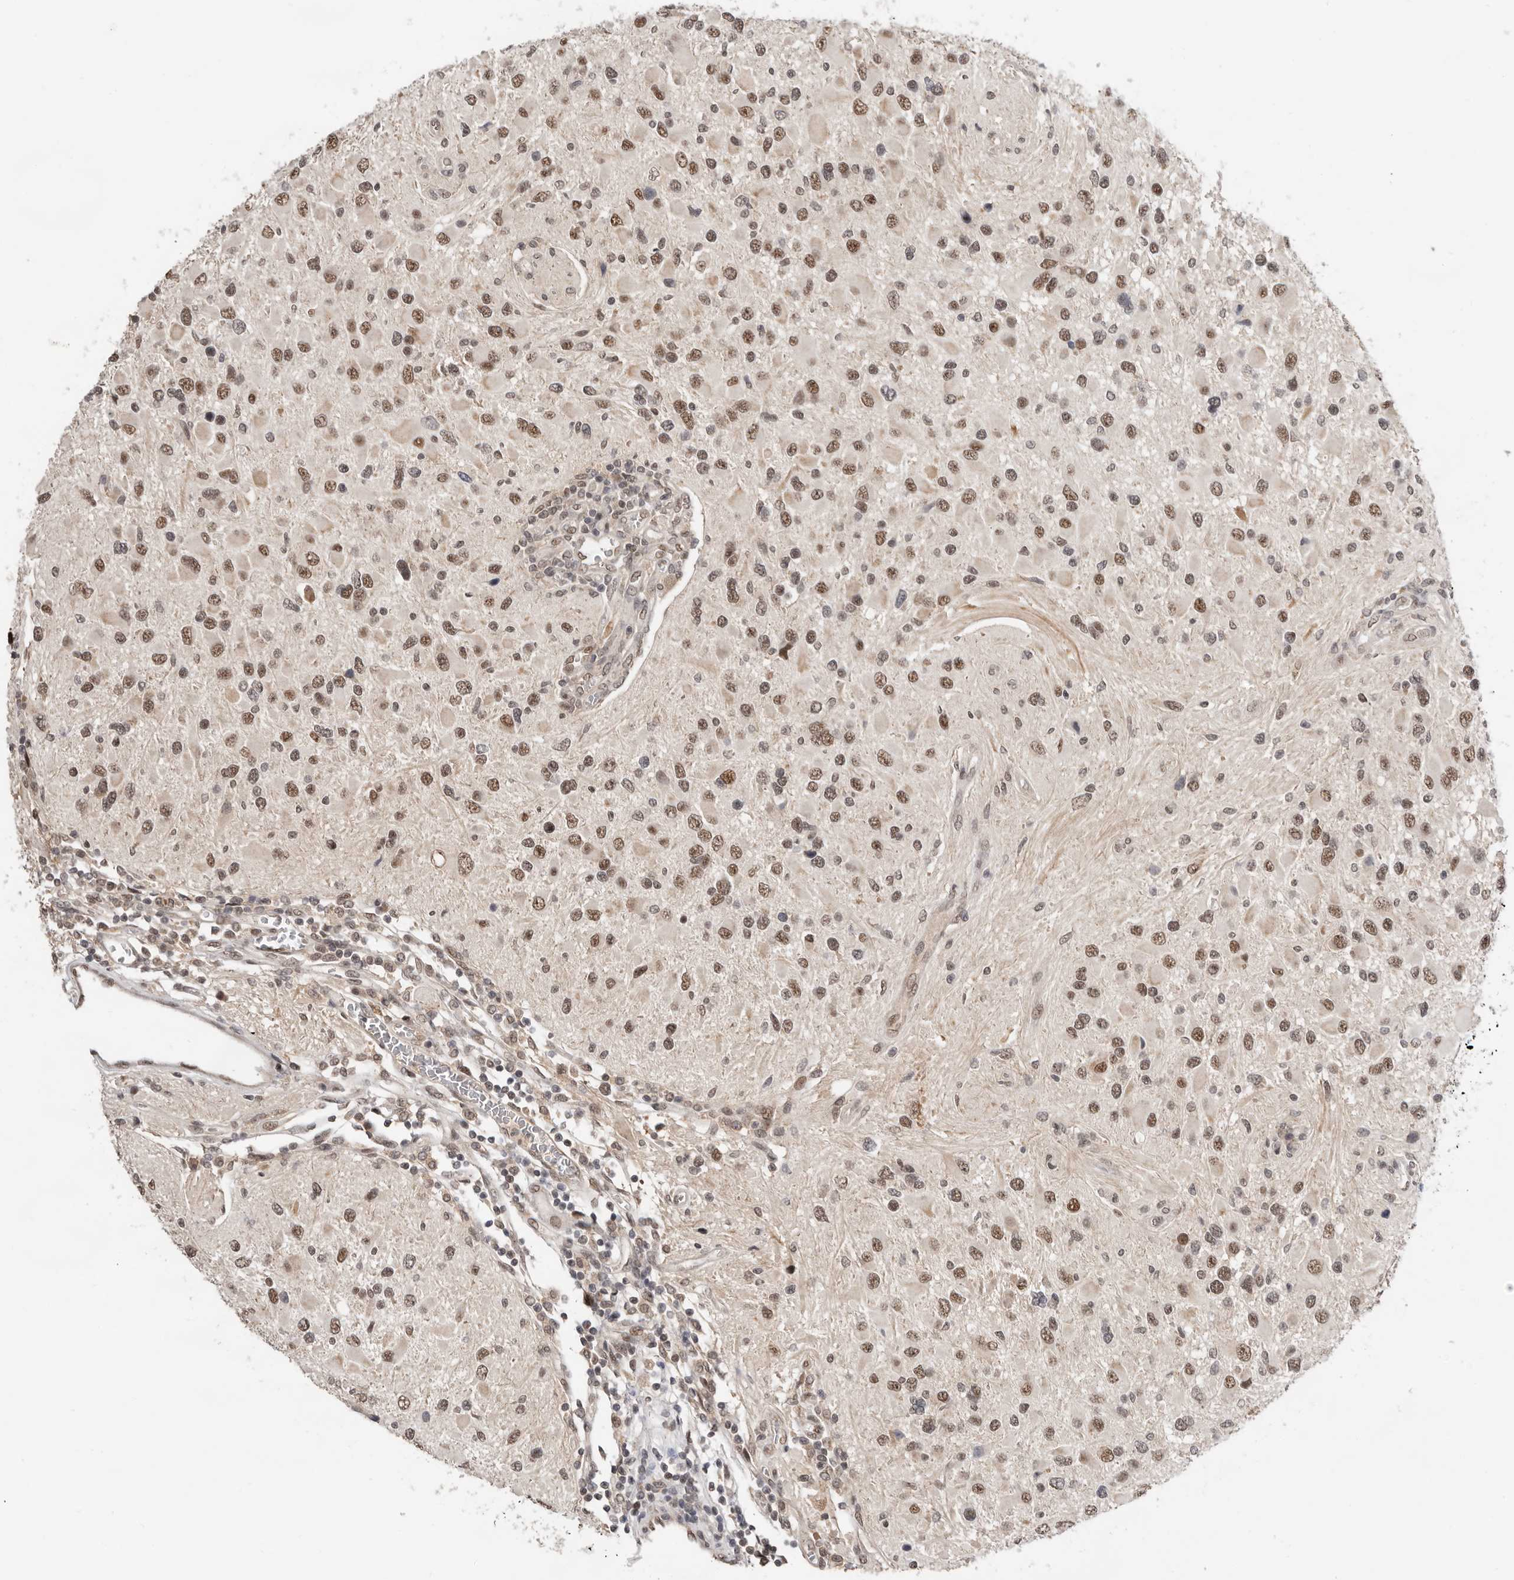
{"staining": {"intensity": "moderate", "quantity": ">75%", "location": "nuclear"}, "tissue": "glioma", "cell_type": "Tumor cells", "image_type": "cancer", "snomed": [{"axis": "morphology", "description": "Glioma, malignant, High grade"}, {"axis": "topography", "description": "Brain"}], "caption": "This histopathology image demonstrates malignant glioma (high-grade) stained with immunohistochemistry (IHC) to label a protein in brown. The nuclear of tumor cells show moderate positivity for the protein. Nuclei are counter-stained blue.", "gene": "BRCA2", "patient": {"sex": "male", "age": 53}}